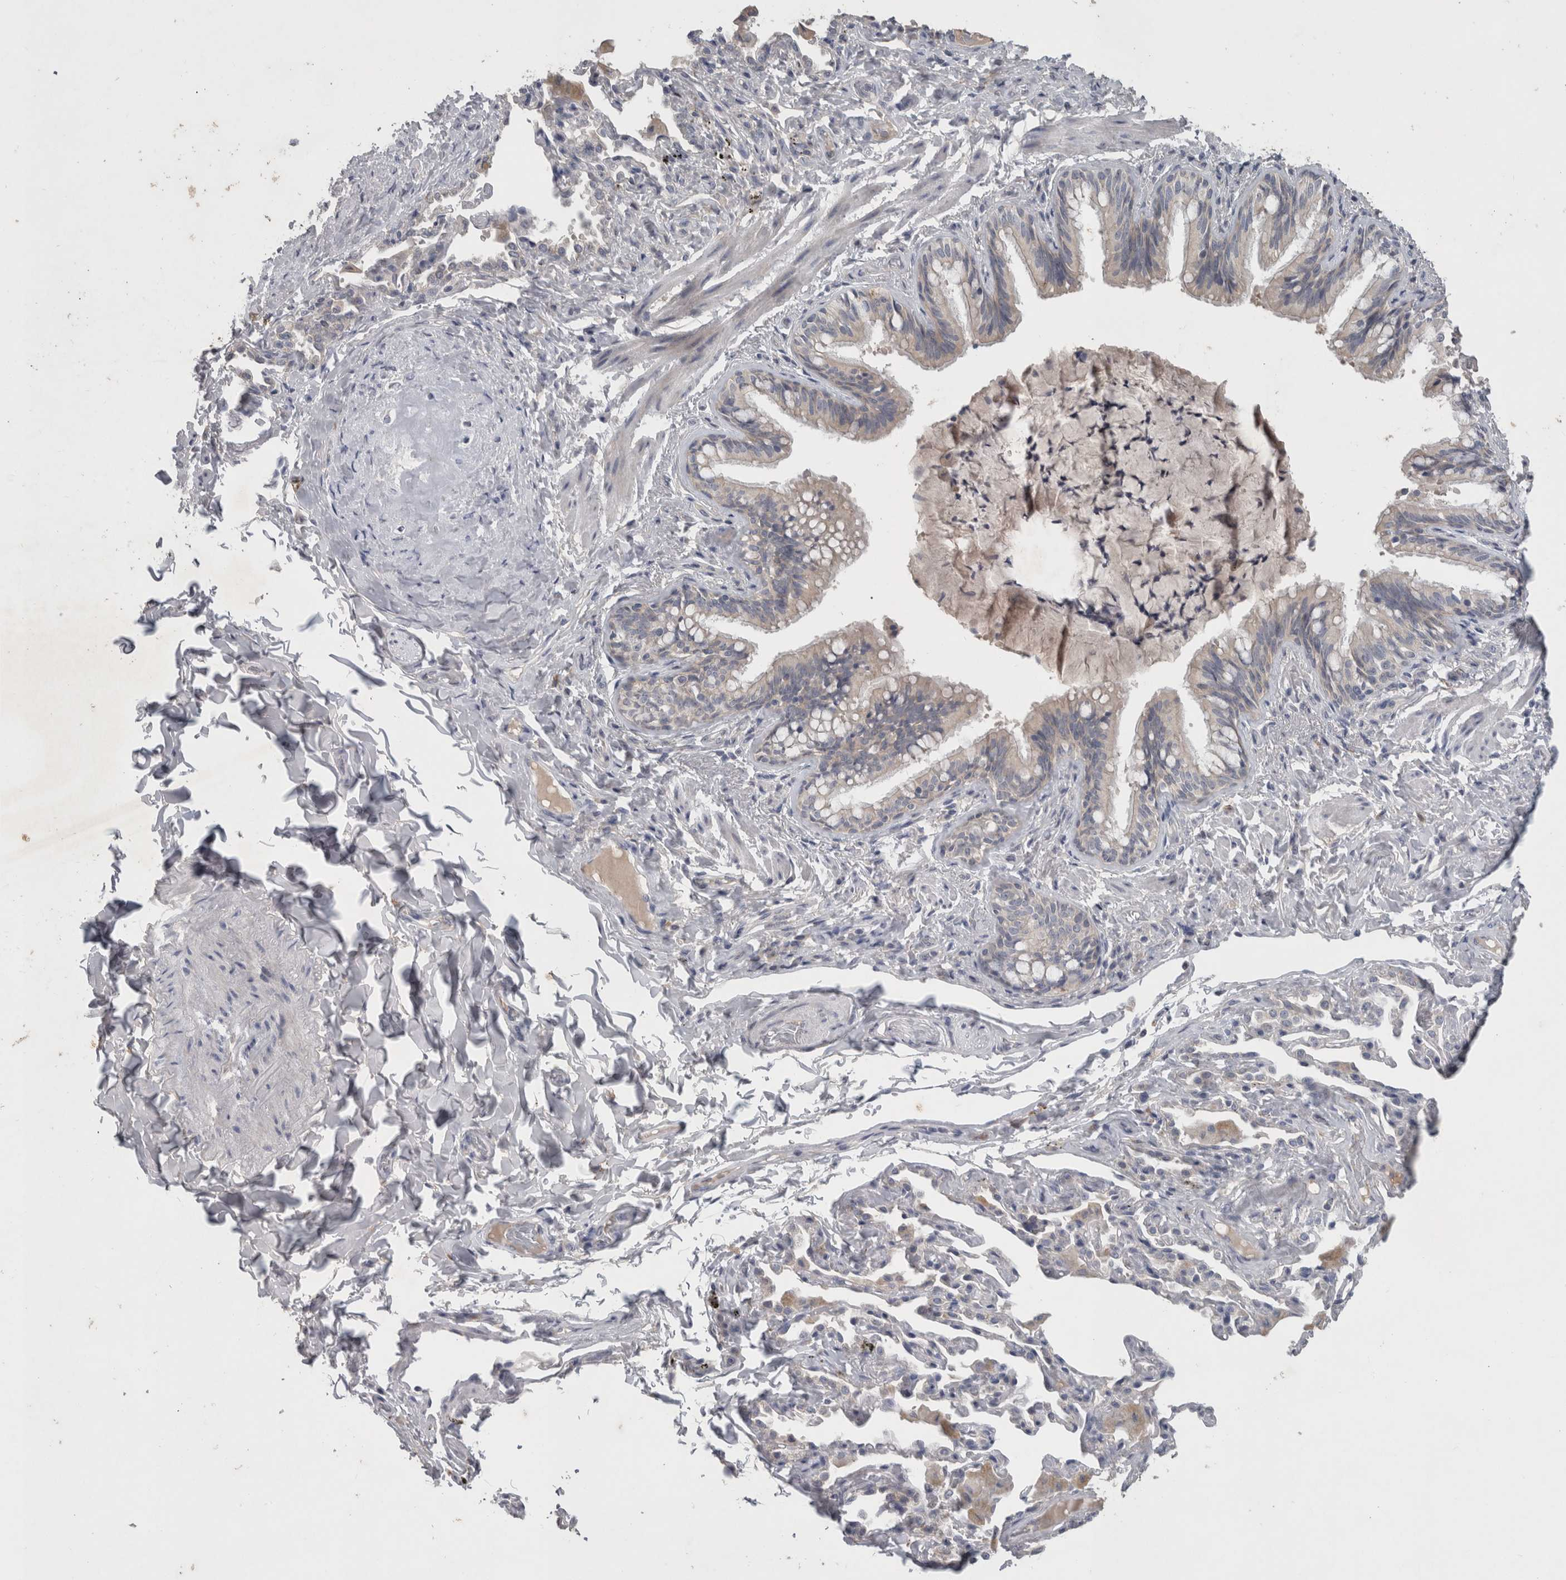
{"staining": {"intensity": "negative", "quantity": "none", "location": "none"}, "tissue": "bronchus", "cell_type": "Respiratory epithelial cells", "image_type": "normal", "snomed": [{"axis": "morphology", "description": "Normal tissue, NOS"}, {"axis": "morphology", "description": "Inflammation, NOS"}, {"axis": "topography", "description": "Bronchus"}, {"axis": "topography", "description": "Lung"}], "caption": "Respiratory epithelial cells show no significant protein positivity in benign bronchus. (Brightfield microscopy of DAB (3,3'-diaminobenzidine) immunohistochemistry (IHC) at high magnification).", "gene": "SLC22A11", "patient": {"sex": "female", "age": 46}}